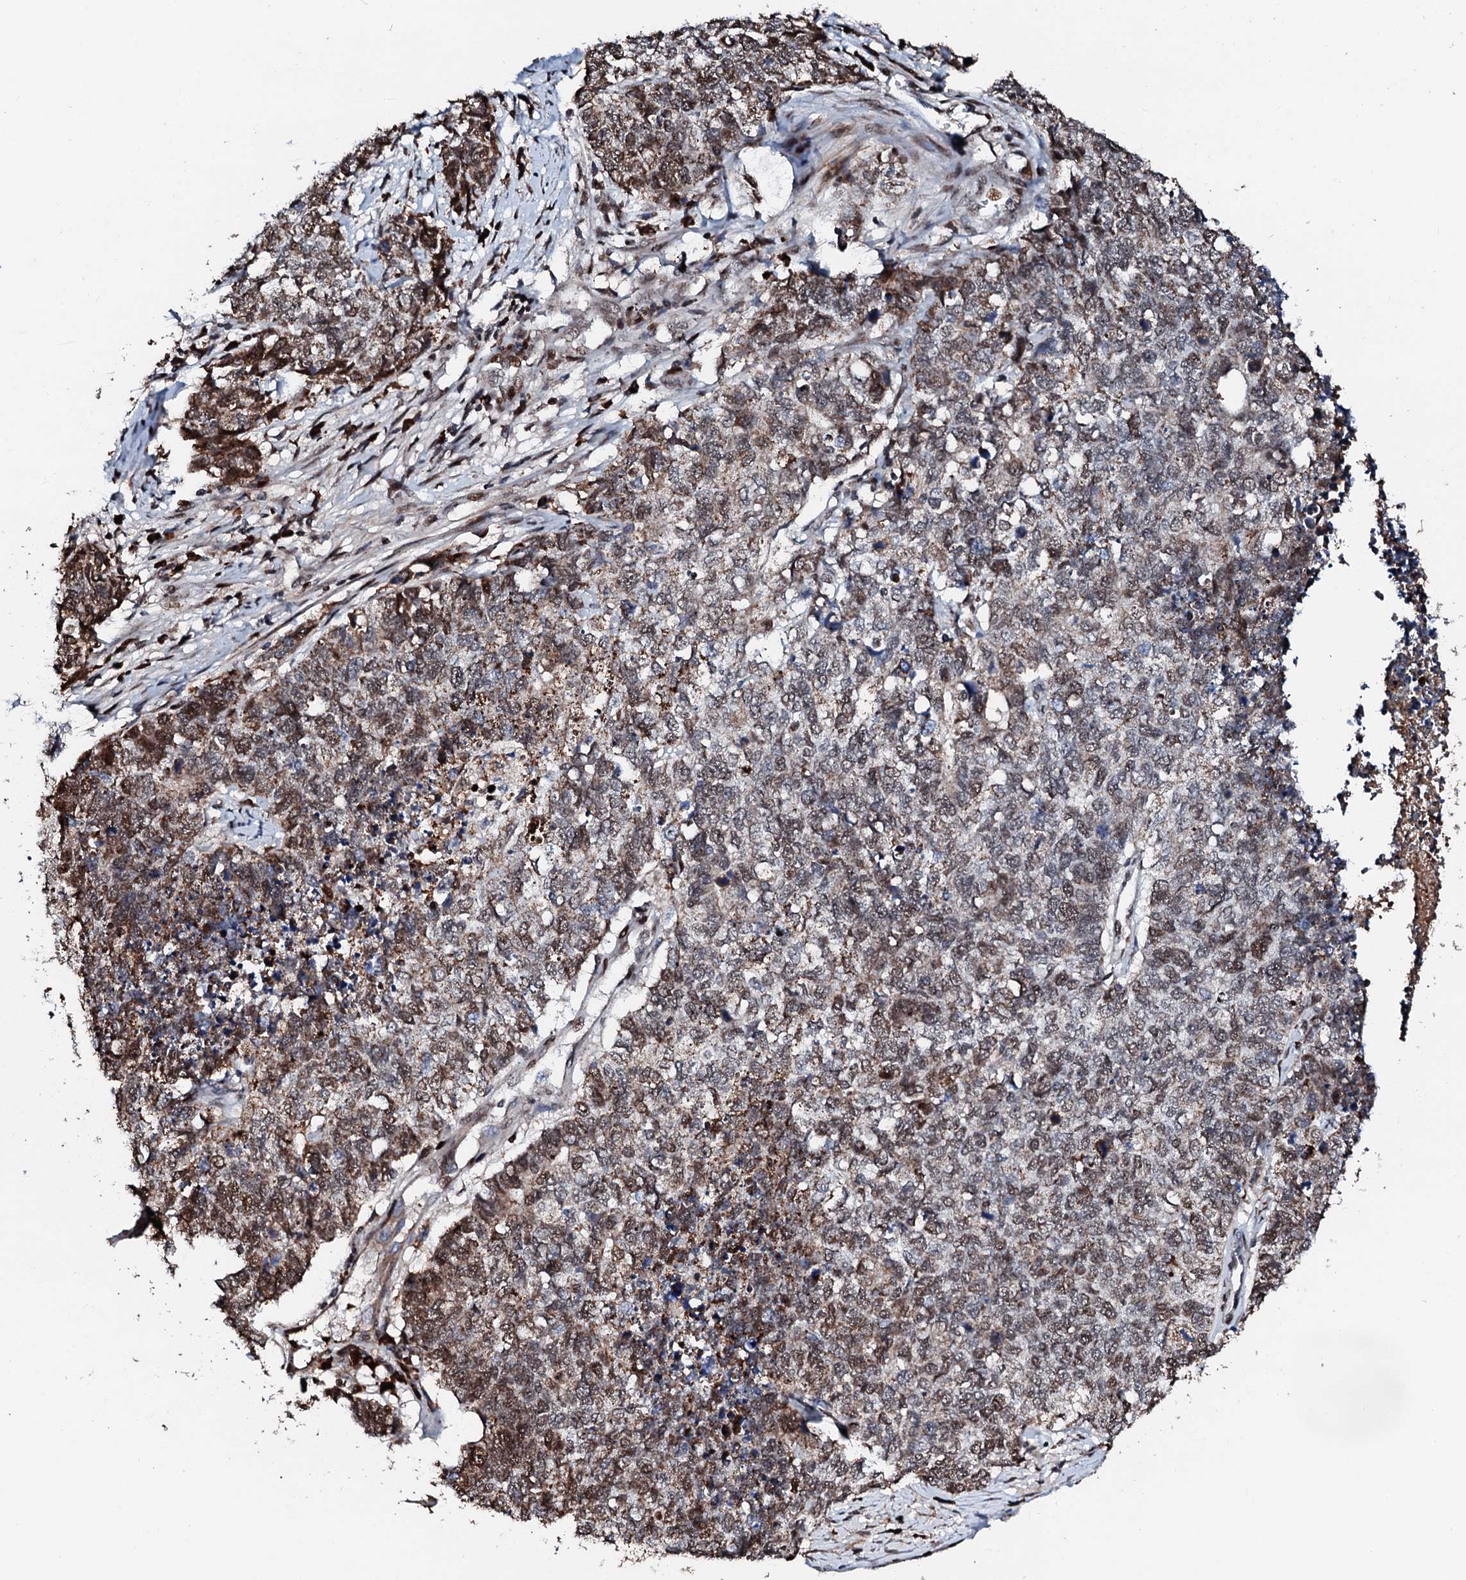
{"staining": {"intensity": "moderate", "quantity": "25%-75%", "location": "nuclear"}, "tissue": "cervical cancer", "cell_type": "Tumor cells", "image_type": "cancer", "snomed": [{"axis": "morphology", "description": "Squamous cell carcinoma, NOS"}, {"axis": "topography", "description": "Cervix"}], "caption": "Protein expression by IHC displays moderate nuclear positivity in about 25%-75% of tumor cells in cervical cancer. The staining is performed using DAB brown chromogen to label protein expression. The nuclei are counter-stained blue using hematoxylin.", "gene": "KIF18A", "patient": {"sex": "female", "age": 63}}